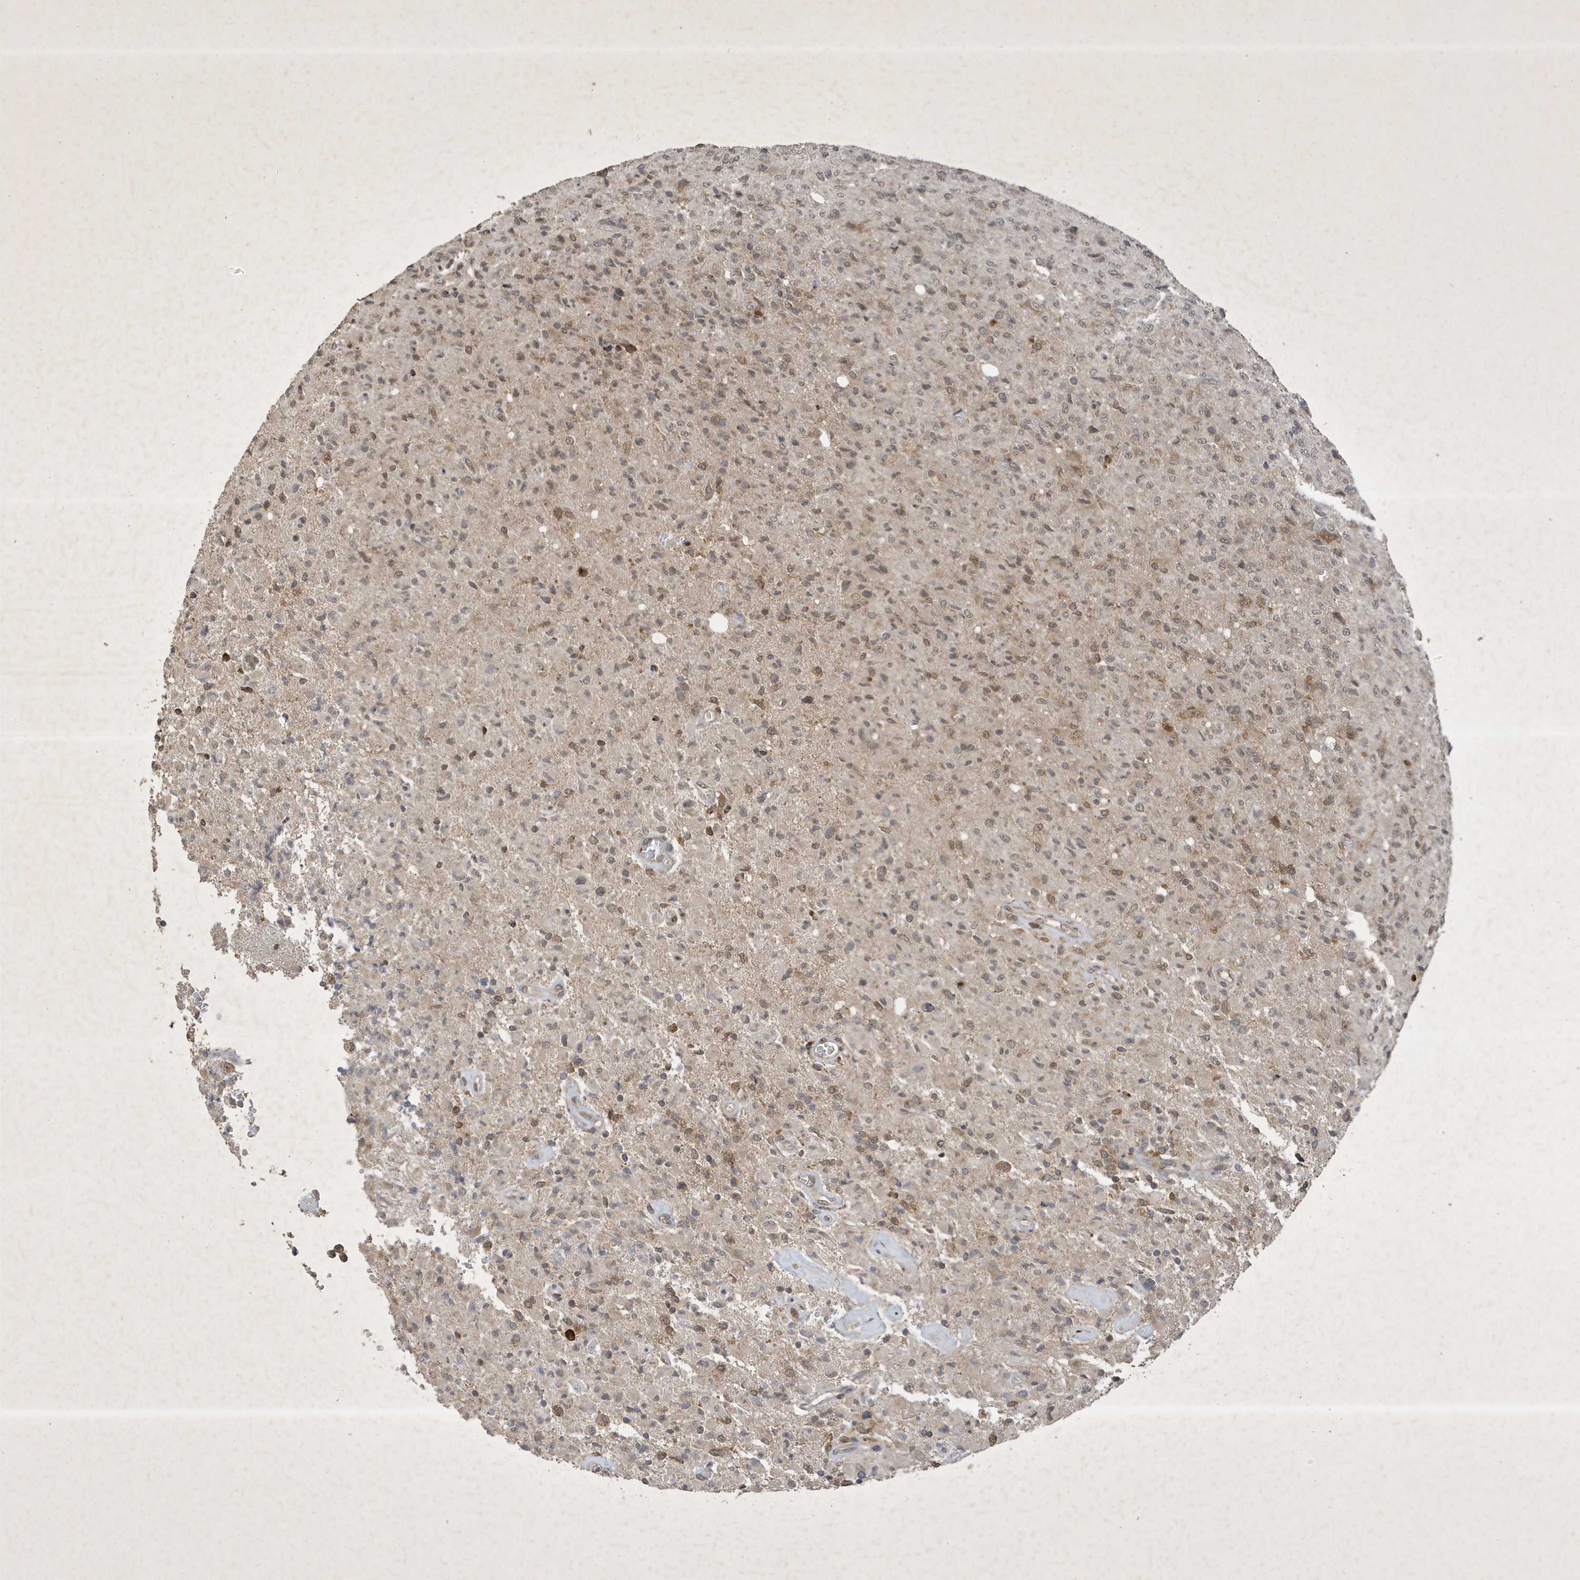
{"staining": {"intensity": "weak", "quantity": "25%-75%", "location": "cytoplasmic/membranous"}, "tissue": "glioma", "cell_type": "Tumor cells", "image_type": "cancer", "snomed": [{"axis": "morphology", "description": "Glioma, malignant, High grade"}, {"axis": "topography", "description": "Brain"}], "caption": "Immunohistochemistry photomicrograph of human high-grade glioma (malignant) stained for a protein (brown), which shows low levels of weak cytoplasmic/membranous staining in about 25%-75% of tumor cells.", "gene": "STX10", "patient": {"sex": "female", "age": 57}}